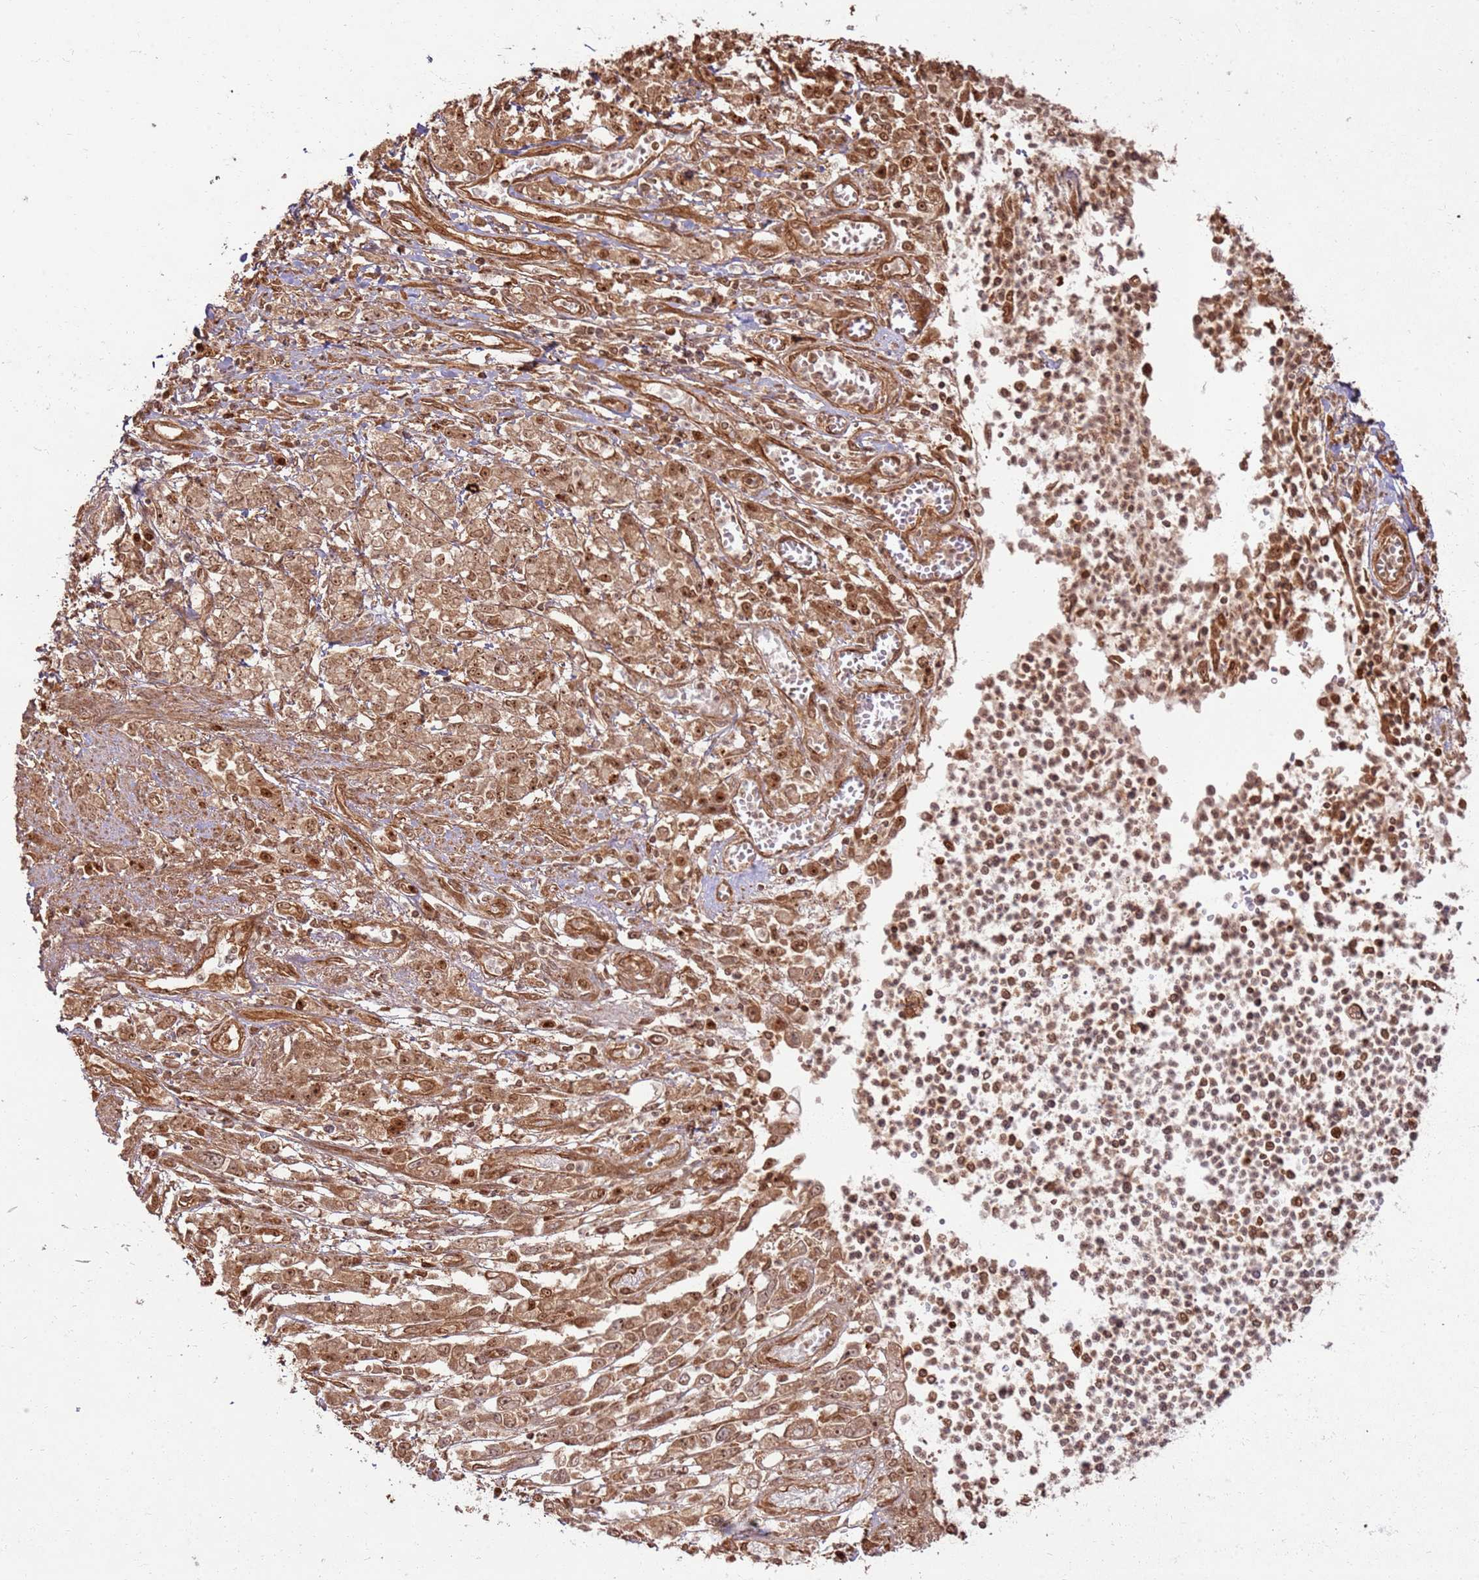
{"staining": {"intensity": "moderate", "quantity": ">75%", "location": "cytoplasmic/membranous,nuclear"}, "tissue": "stomach cancer", "cell_type": "Tumor cells", "image_type": "cancer", "snomed": [{"axis": "morphology", "description": "Adenocarcinoma, NOS"}, {"axis": "topography", "description": "Stomach"}], "caption": "Approximately >75% of tumor cells in stomach cancer display moderate cytoplasmic/membranous and nuclear protein expression as visualized by brown immunohistochemical staining.", "gene": "TBC1D13", "patient": {"sex": "female", "age": 76}}